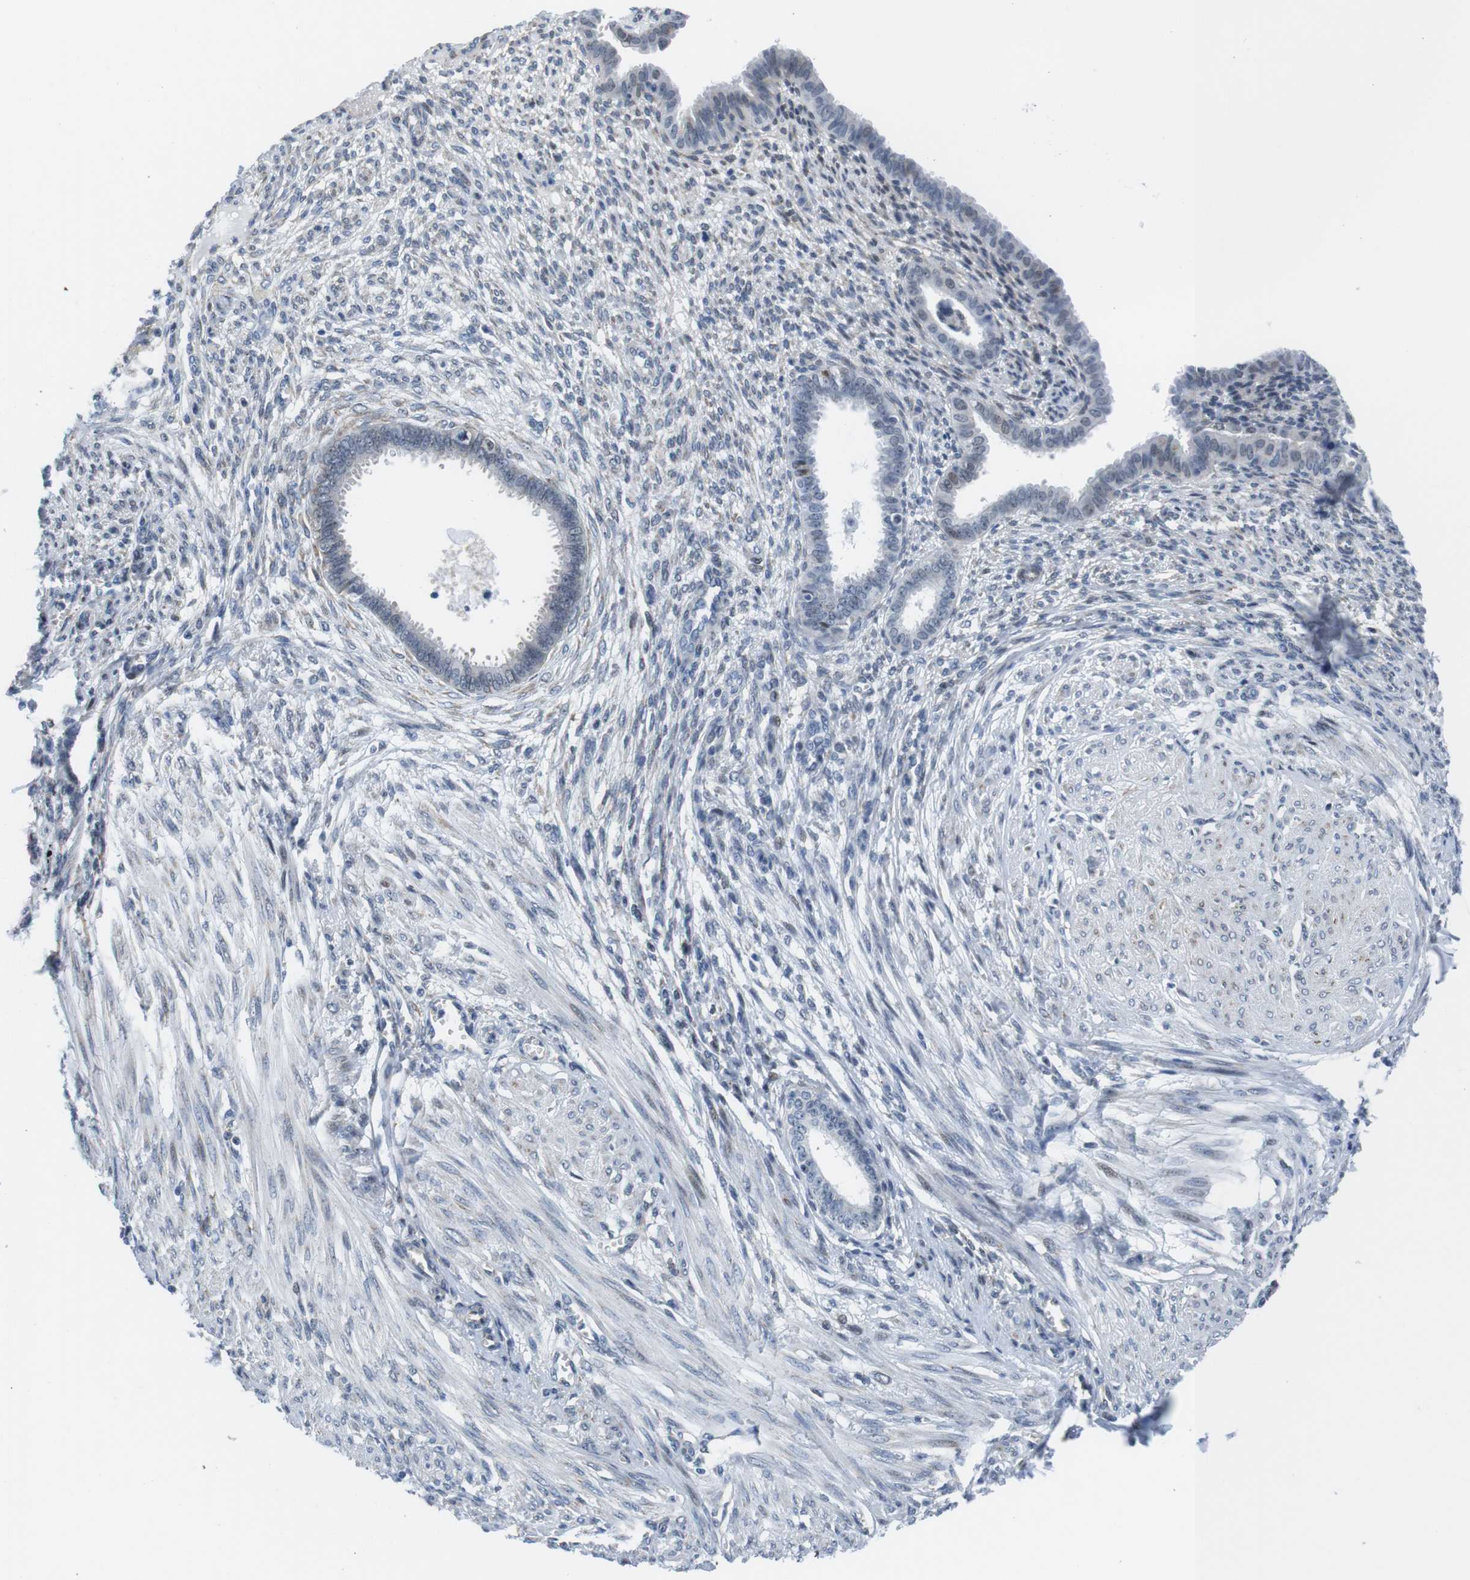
{"staining": {"intensity": "moderate", "quantity": "25%-75%", "location": "nuclear"}, "tissue": "endometrium", "cell_type": "Cells in endometrial stroma", "image_type": "normal", "snomed": [{"axis": "morphology", "description": "Normal tissue, NOS"}, {"axis": "topography", "description": "Endometrium"}], "caption": "Moderate nuclear staining for a protein is seen in about 25%-75% of cells in endometrial stroma of unremarkable endometrium using immunohistochemistry.", "gene": "MLH1", "patient": {"sex": "female", "age": 72}}